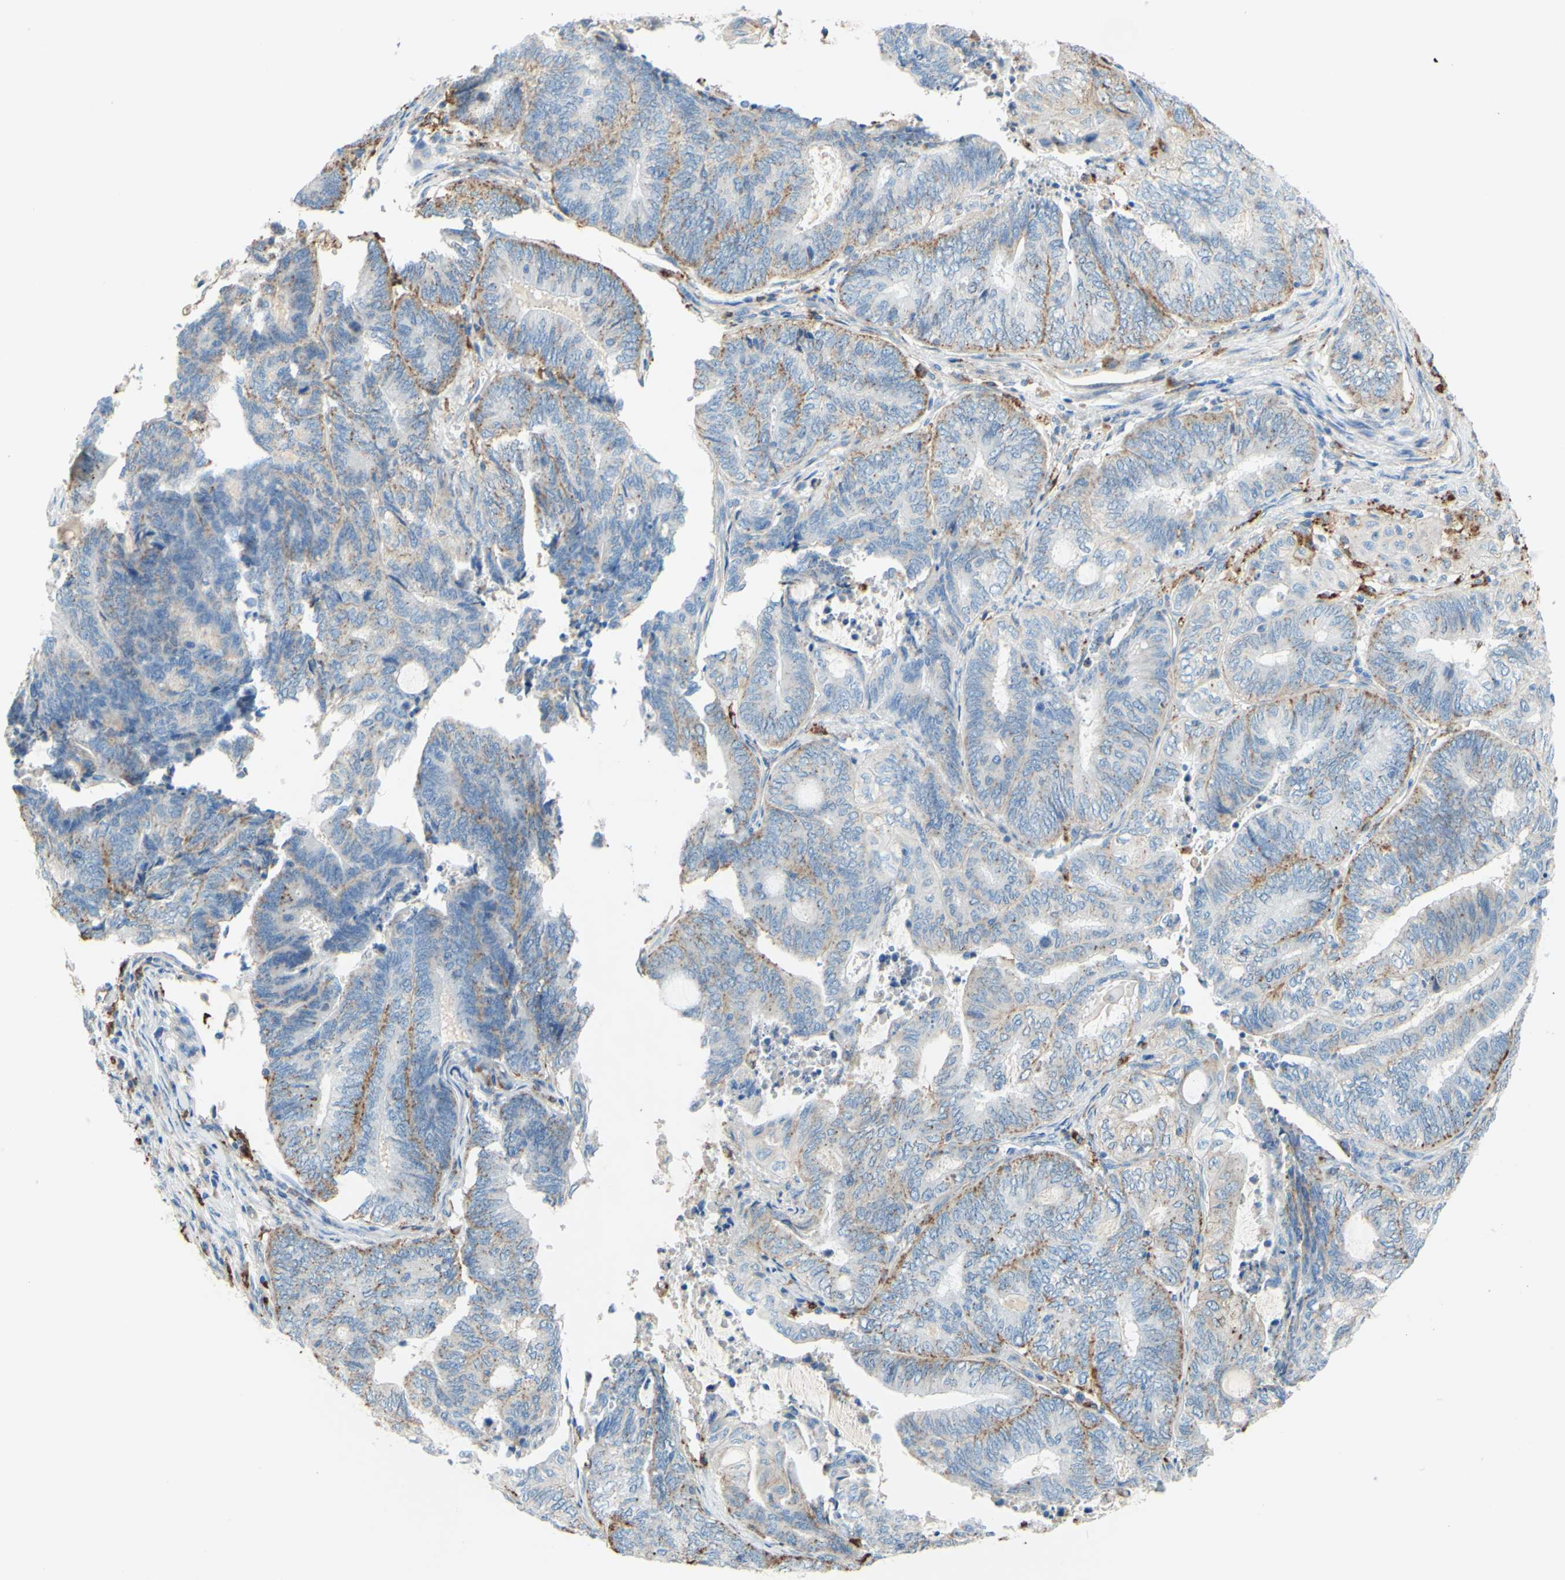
{"staining": {"intensity": "weak", "quantity": "25%-75%", "location": "cytoplasmic/membranous"}, "tissue": "endometrial cancer", "cell_type": "Tumor cells", "image_type": "cancer", "snomed": [{"axis": "morphology", "description": "Adenocarcinoma, NOS"}, {"axis": "topography", "description": "Uterus"}, {"axis": "topography", "description": "Endometrium"}], "caption": "The histopathology image demonstrates a brown stain indicating the presence of a protein in the cytoplasmic/membranous of tumor cells in adenocarcinoma (endometrial). Nuclei are stained in blue.", "gene": "CTSD", "patient": {"sex": "female", "age": 70}}